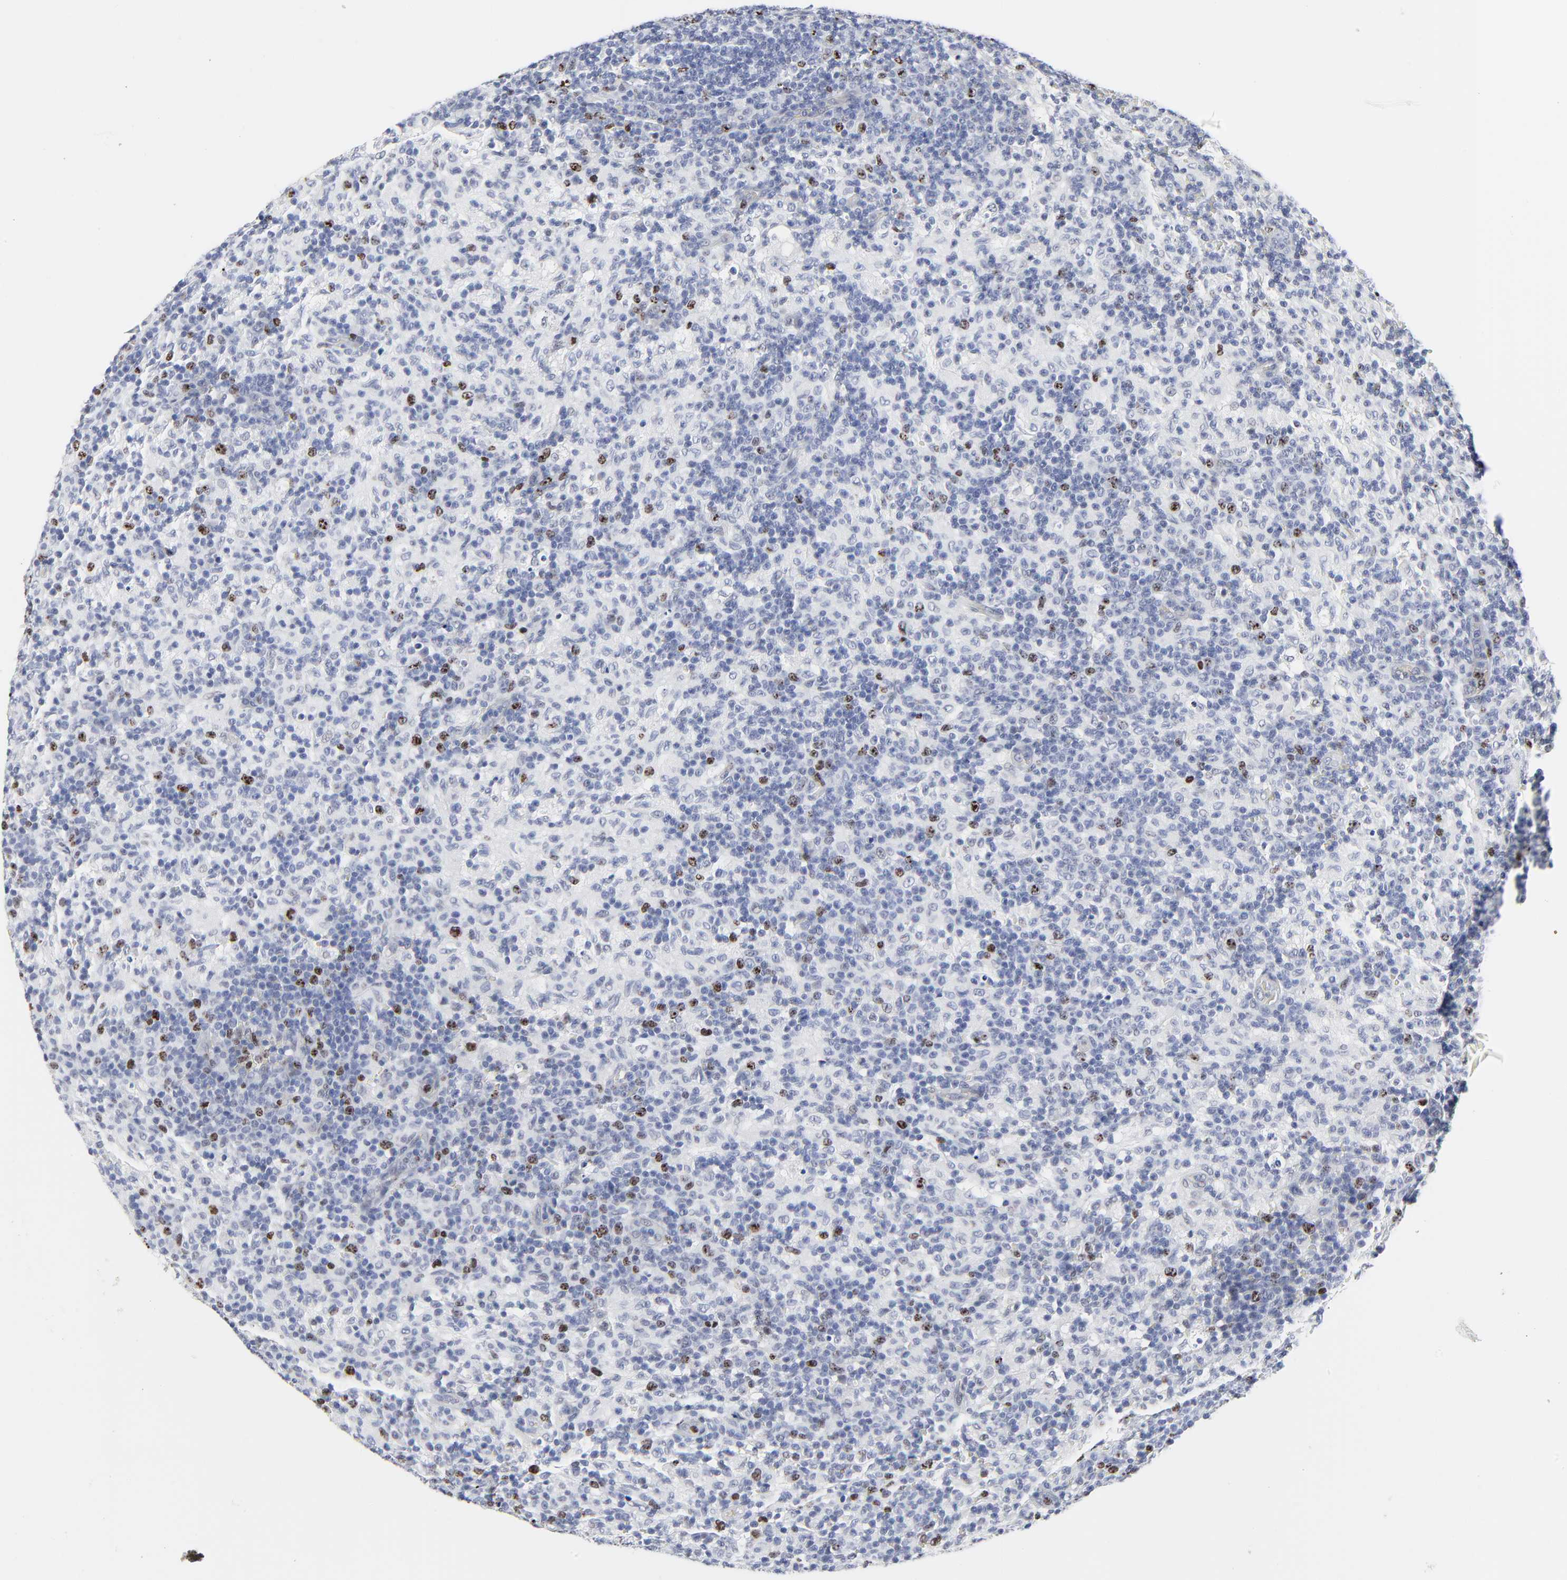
{"staining": {"intensity": "moderate", "quantity": ">75%", "location": "nuclear"}, "tissue": "lymph node", "cell_type": "Germinal center cells", "image_type": "normal", "snomed": [{"axis": "morphology", "description": "Normal tissue, NOS"}, {"axis": "morphology", "description": "Inflammation, NOS"}, {"axis": "topography", "description": "Lymph node"}], "caption": "IHC image of benign lymph node: lymph node stained using IHC reveals medium levels of moderate protein expression localized specifically in the nuclear of germinal center cells, appearing as a nuclear brown color.", "gene": "ZNF589", "patient": {"sex": "male", "age": 55}}